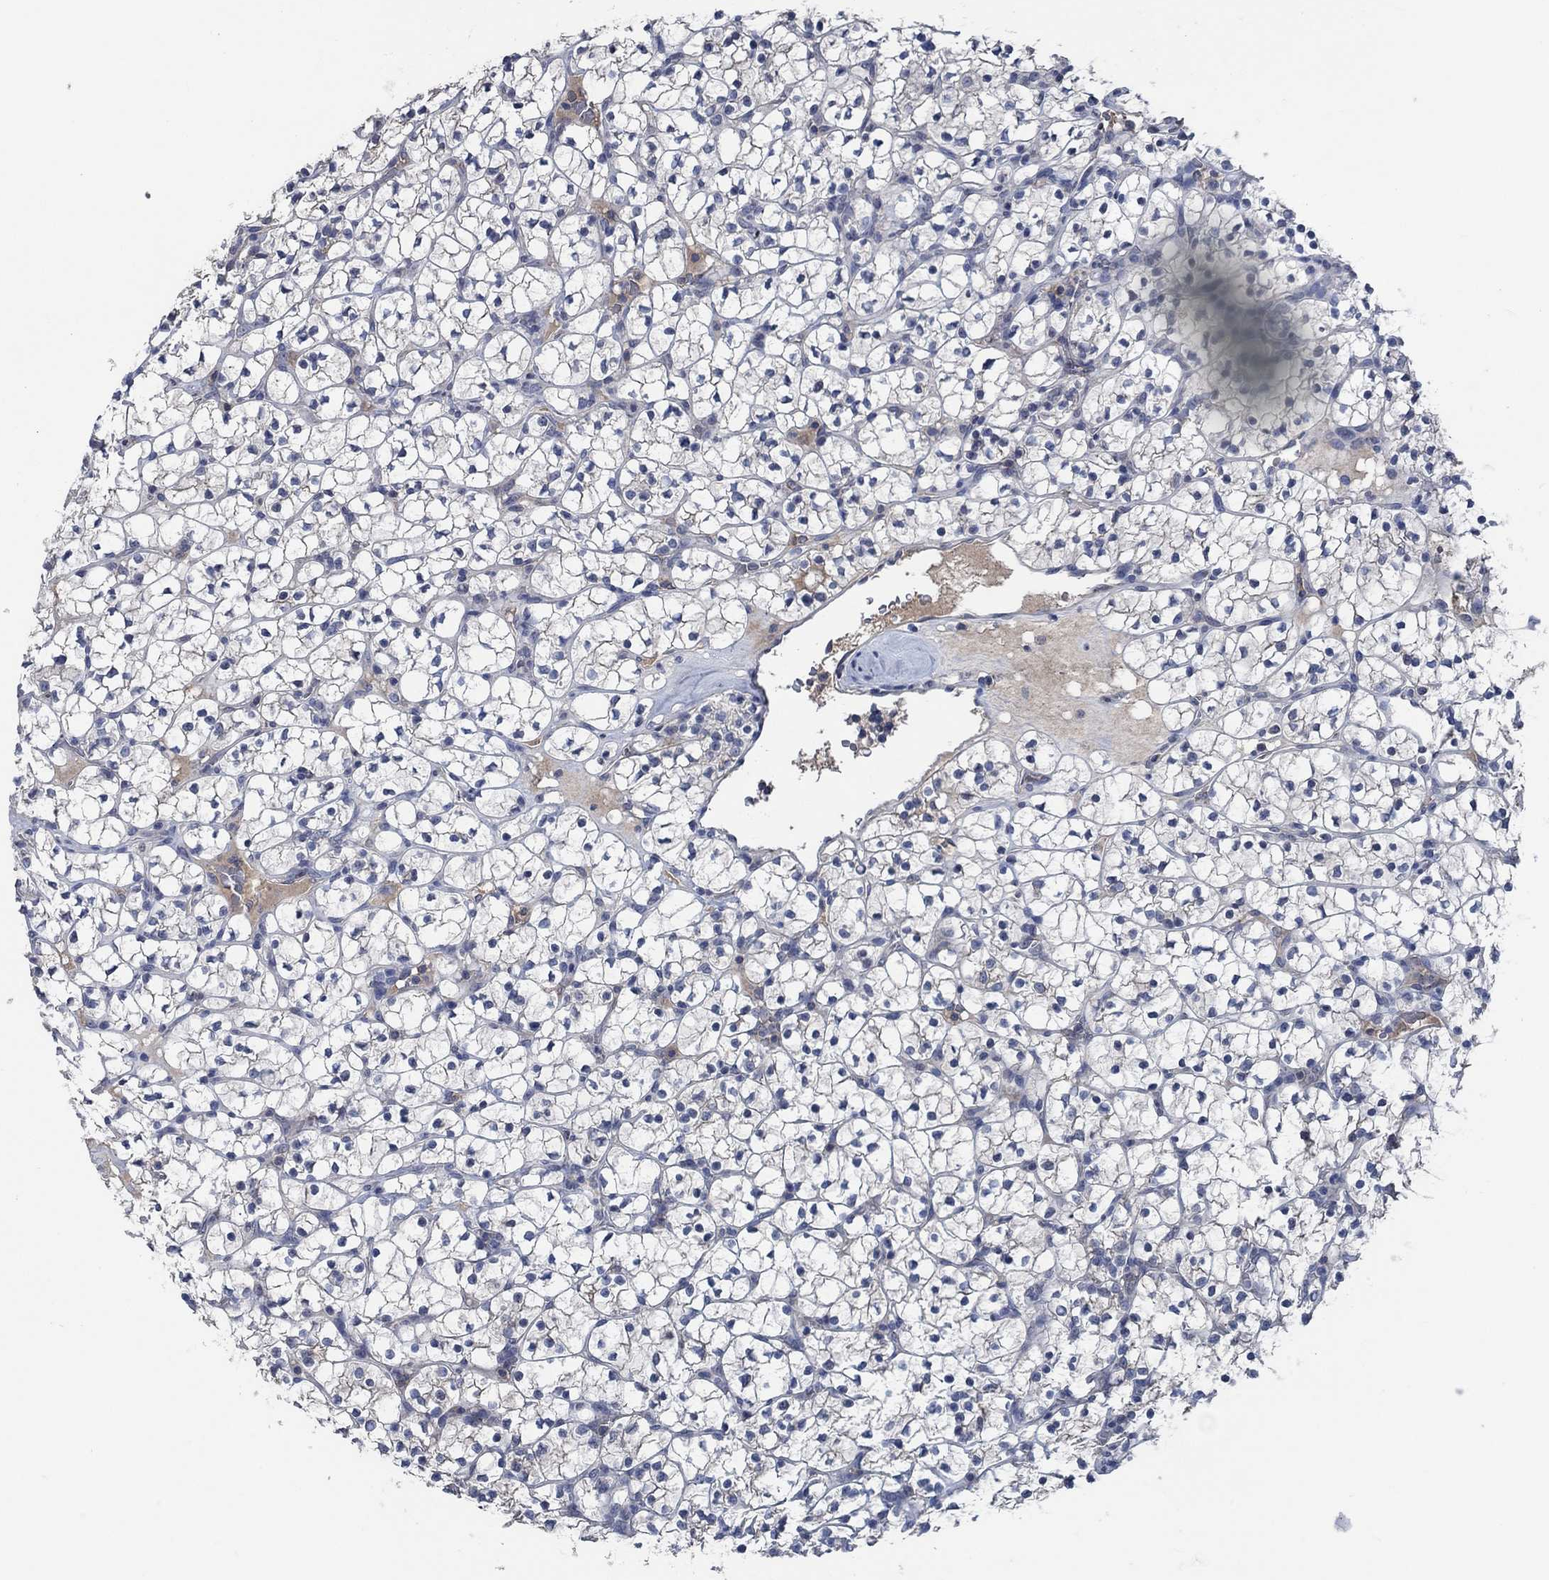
{"staining": {"intensity": "negative", "quantity": "none", "location": "none"}, "tissue": "renal cancer", "cell_type": "Tumor cells", "image_type": "cancer", "snomed": [{"axis": "morphology", "description": "Adenocarcinoma, NOS"}, {"axis": "topography", "description": "Kidney"}], "caption": "A micrograph of renal cancer stained for a protein reveals no brown staining in tumor cells.", "gene": "OBSCN", "patient": {"sex": "female", "age": 89}}